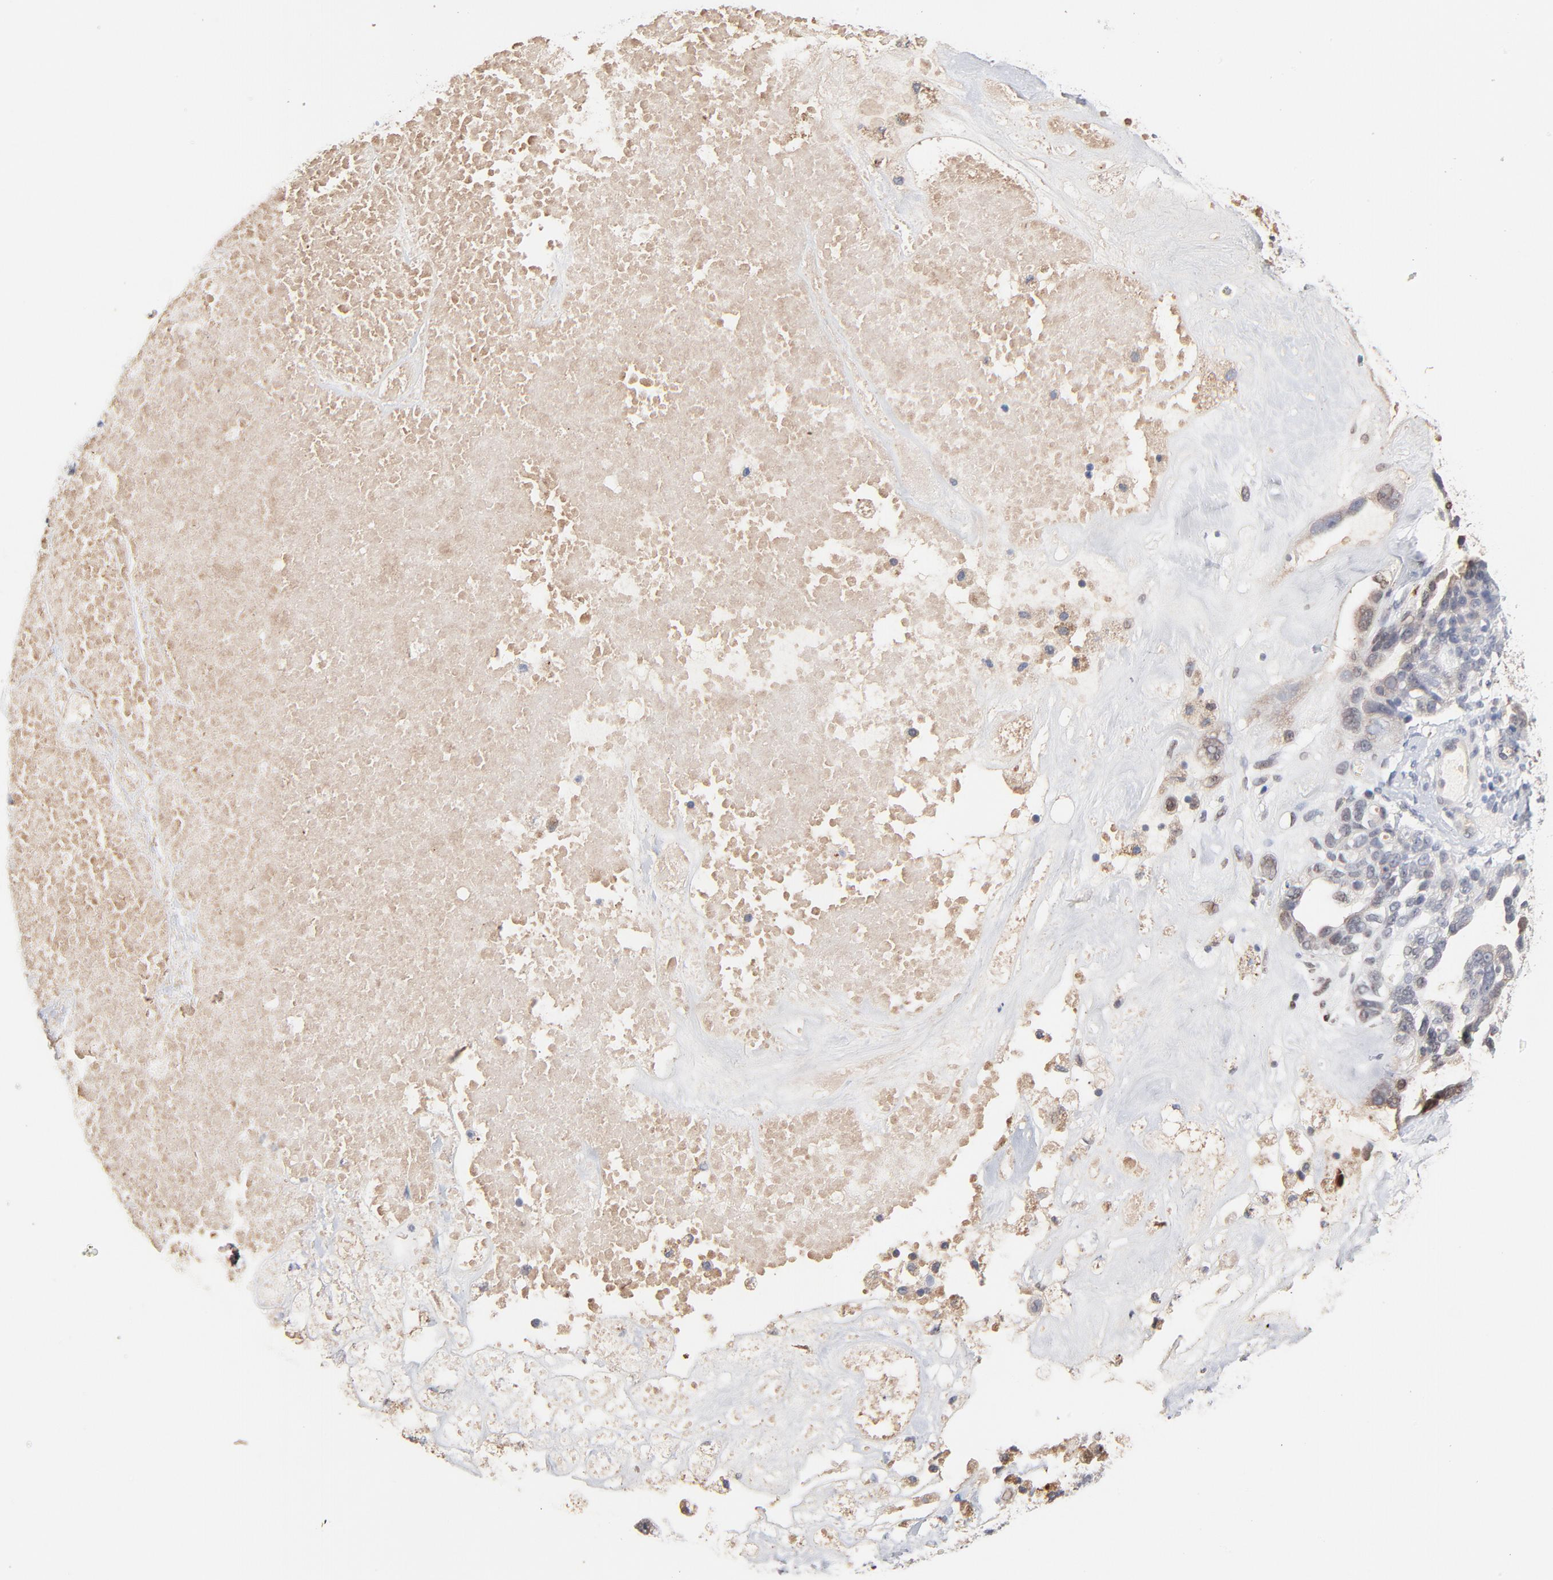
{"staining": {"intensity": "negative", "quantity": "none", "location": "none"}, "tissue": "ovarian cancer", "cell_type": "Tumor cells", "image_type": "cancer", "snomed": [{"axis": "morphology", "description": "Cystadenocarcinoma, serous, NOS"}, {"axis": "topography", "description": "Ovary"}], "caption": "Image shows no protein expression in tumor cells of ovarian cancer (serous cystadenocarcinoma) tissue.", "gene": "SERPINA4", "patient": {"sex": "female", "age": 66}}